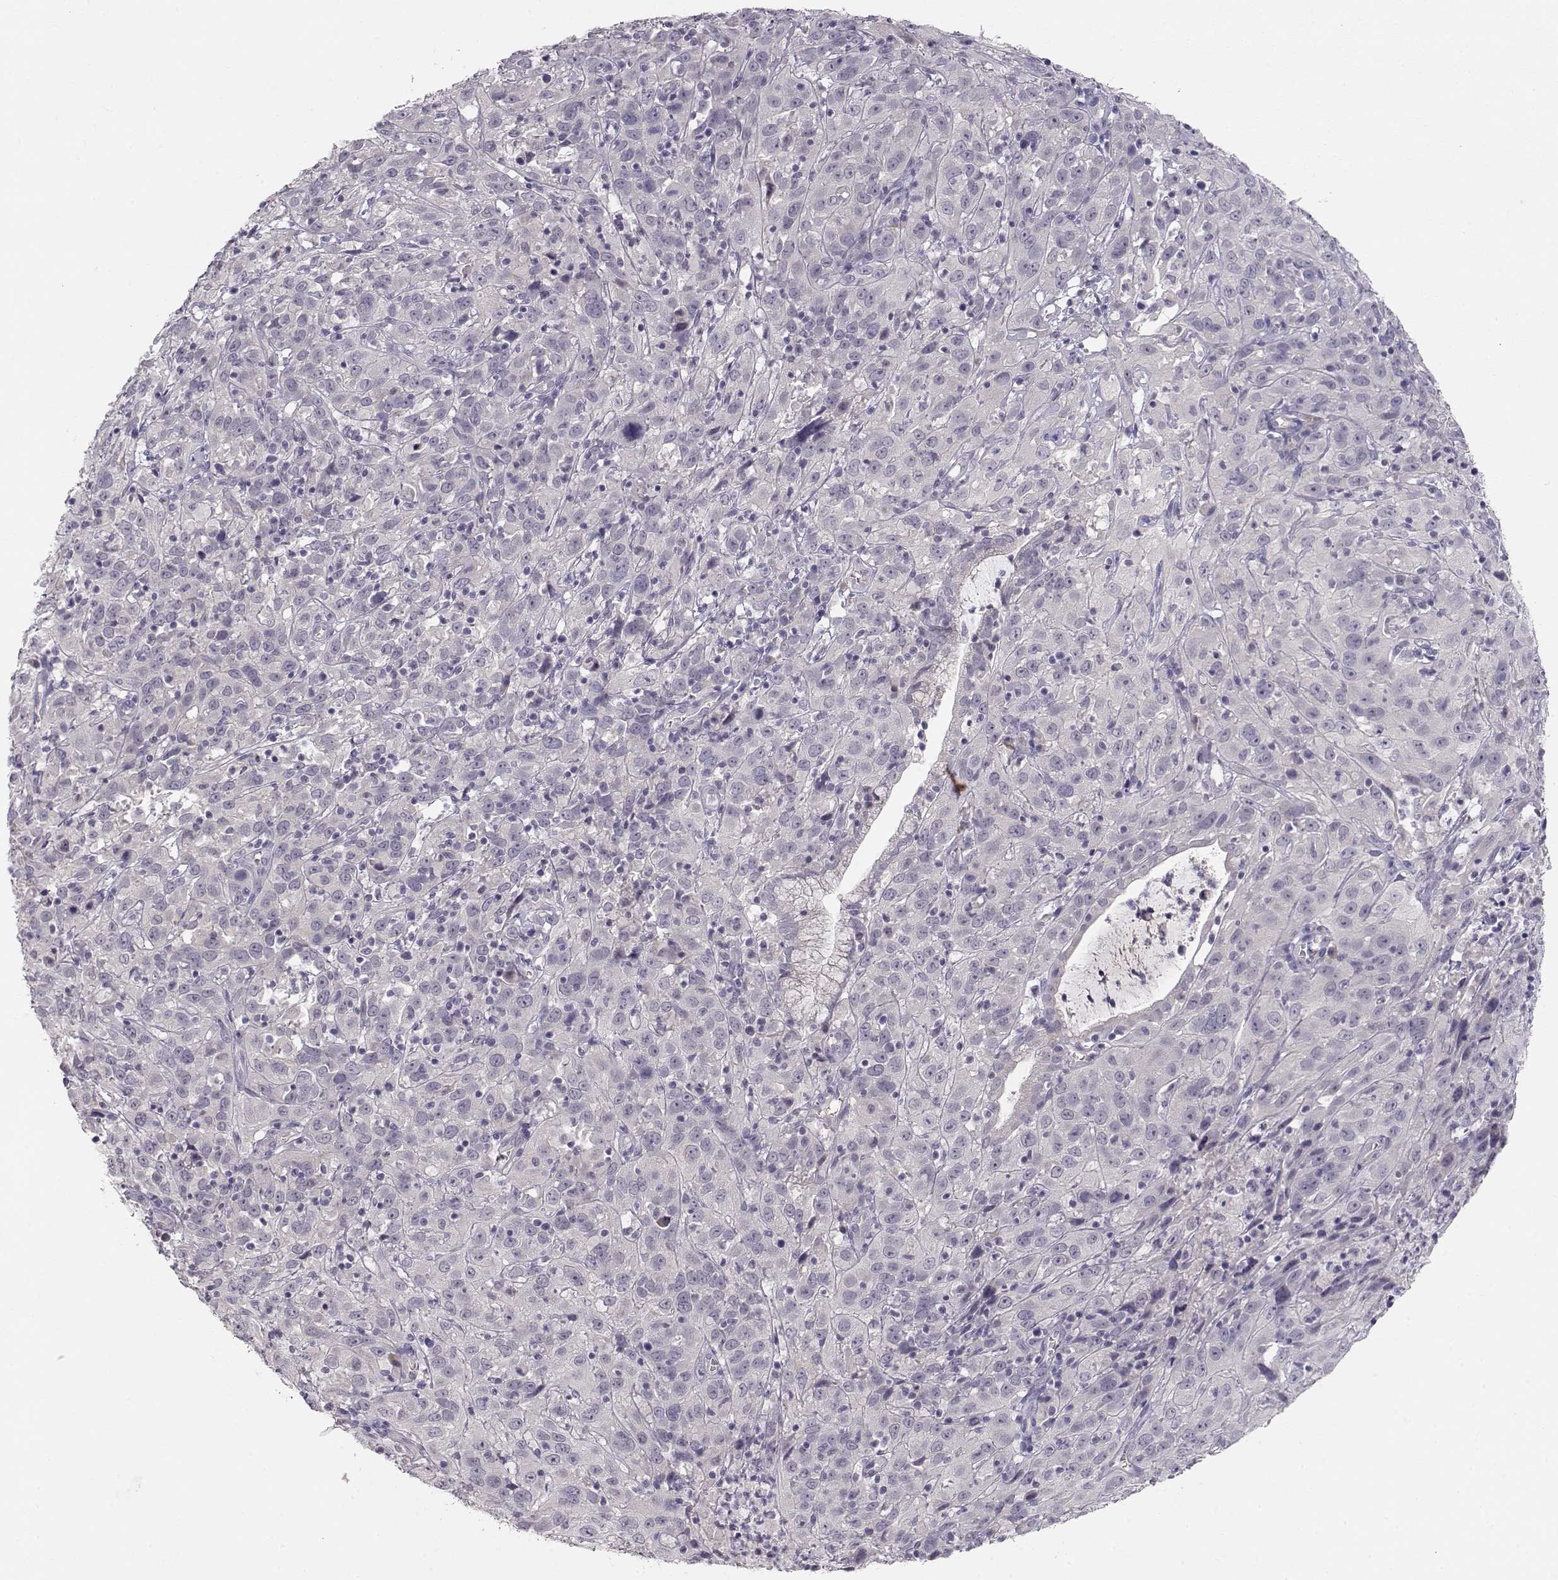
{"staining": {"intensity": "negative", "quantity": "none", "location": "none"}, "tissue": "cervical cancer", "cell_type": "Tumor cells", "image_type": "cancer", "snomed": [{"axis": "morphology", "description": "Squamous cell carcinoma, NOS"}, {"axis": "topography", "description": "Cervix"}], "caption": "This is a micrograph of IHC staining of squamous cell carcinoma (cervical), which shows no expression in tumor cells.", "gene": "TTC26", "patient": {"sex": "female", "age": 32}}